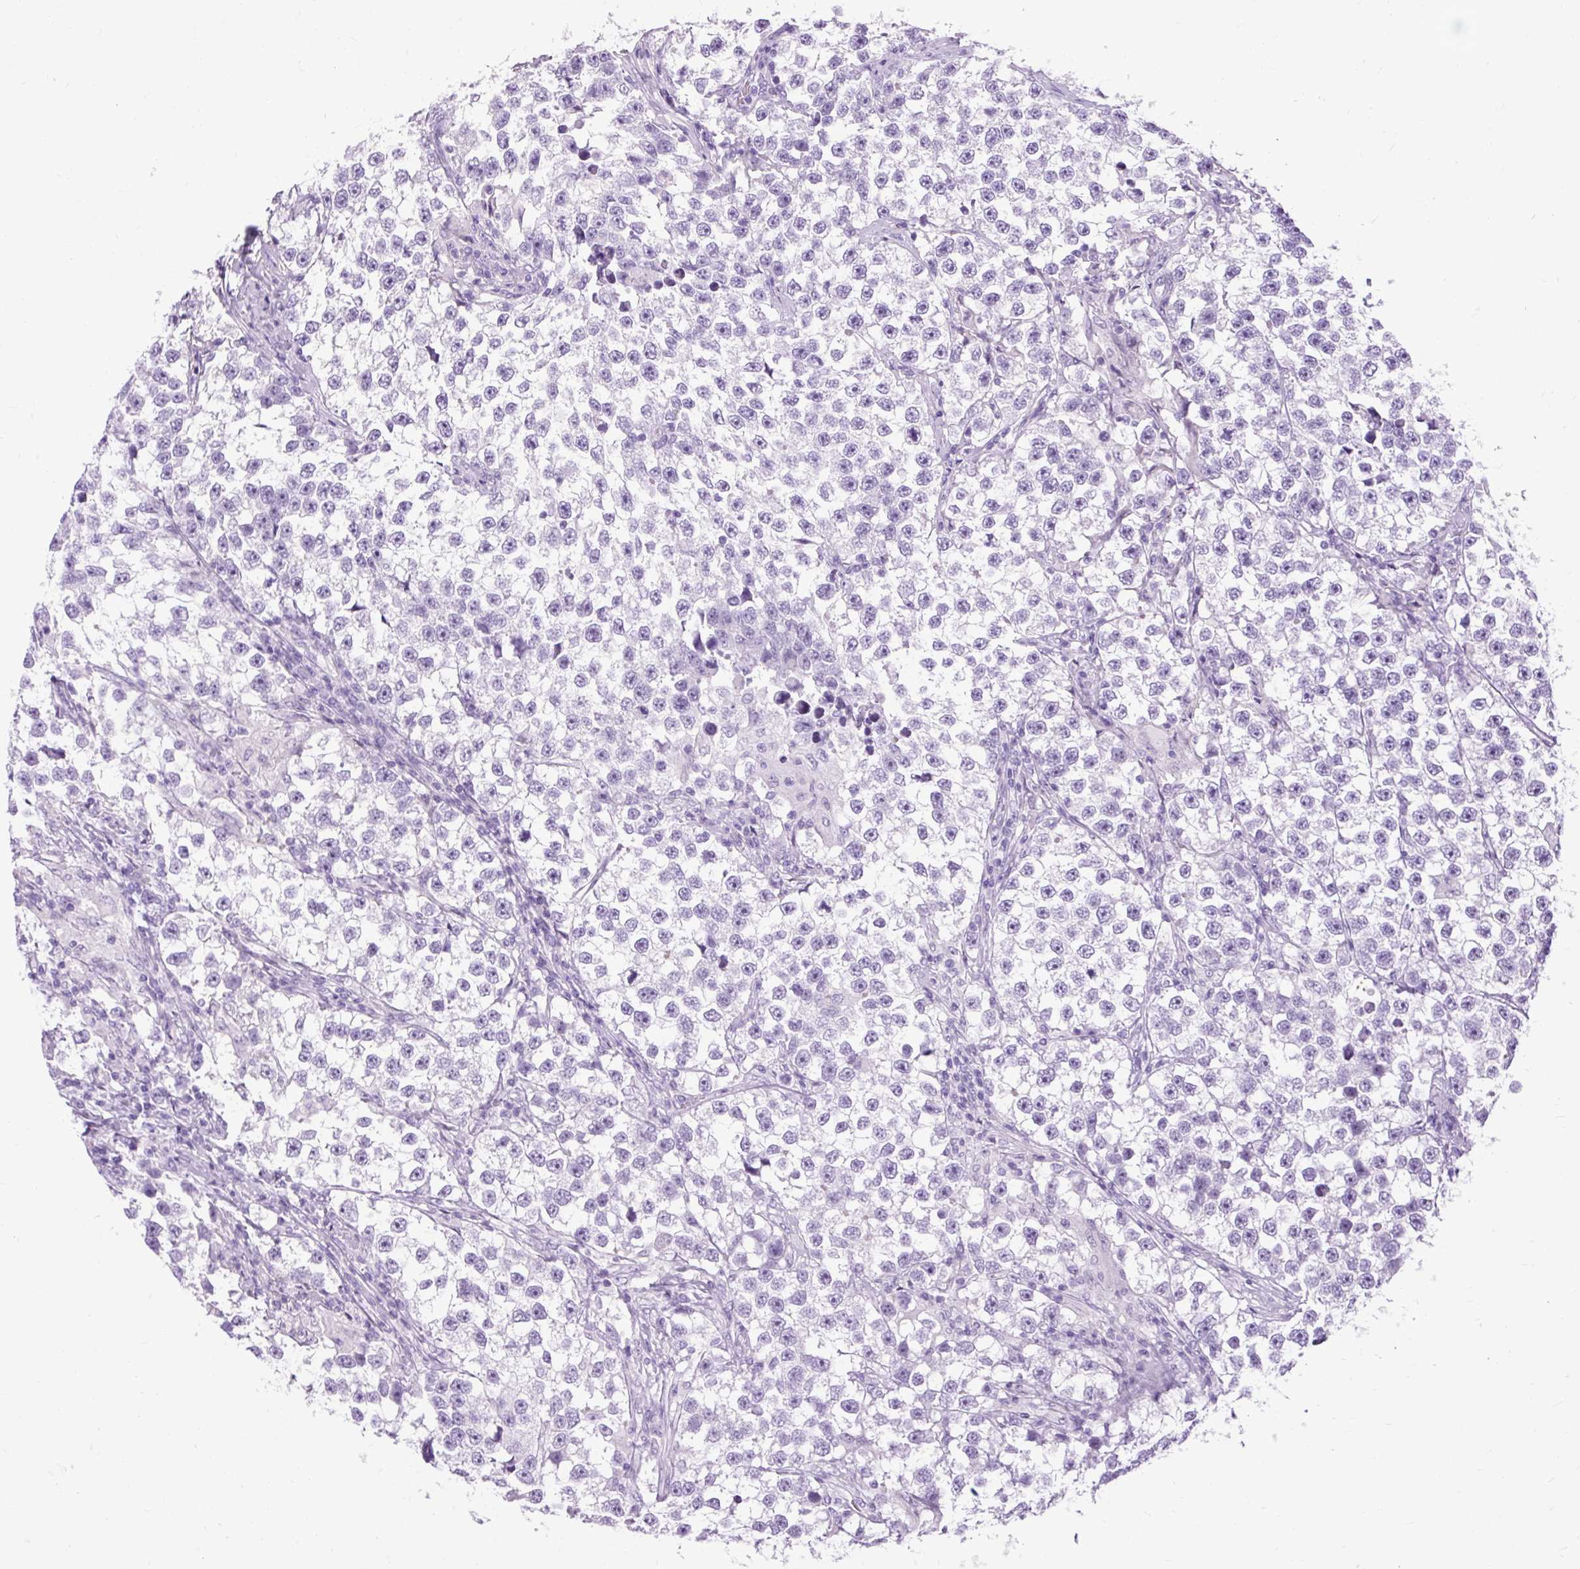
{"staining": {"intensity": "negative", "quantity": "none", "location": "none"}, "tissue": "testis cancer", "cell_type": "Tumor cells", "image_type": "cancer", "snomed": [{"axis": "morphology", "description": "Seminoma, NOS"}, {"axis": "topography", "description": "Testis"}], "caption": "A micrograph of testis seminoma stained for a protein displays no brown staining in tumor cells.", "gene": "DPP6", "patient": {"sex": "male", "age": 46}}